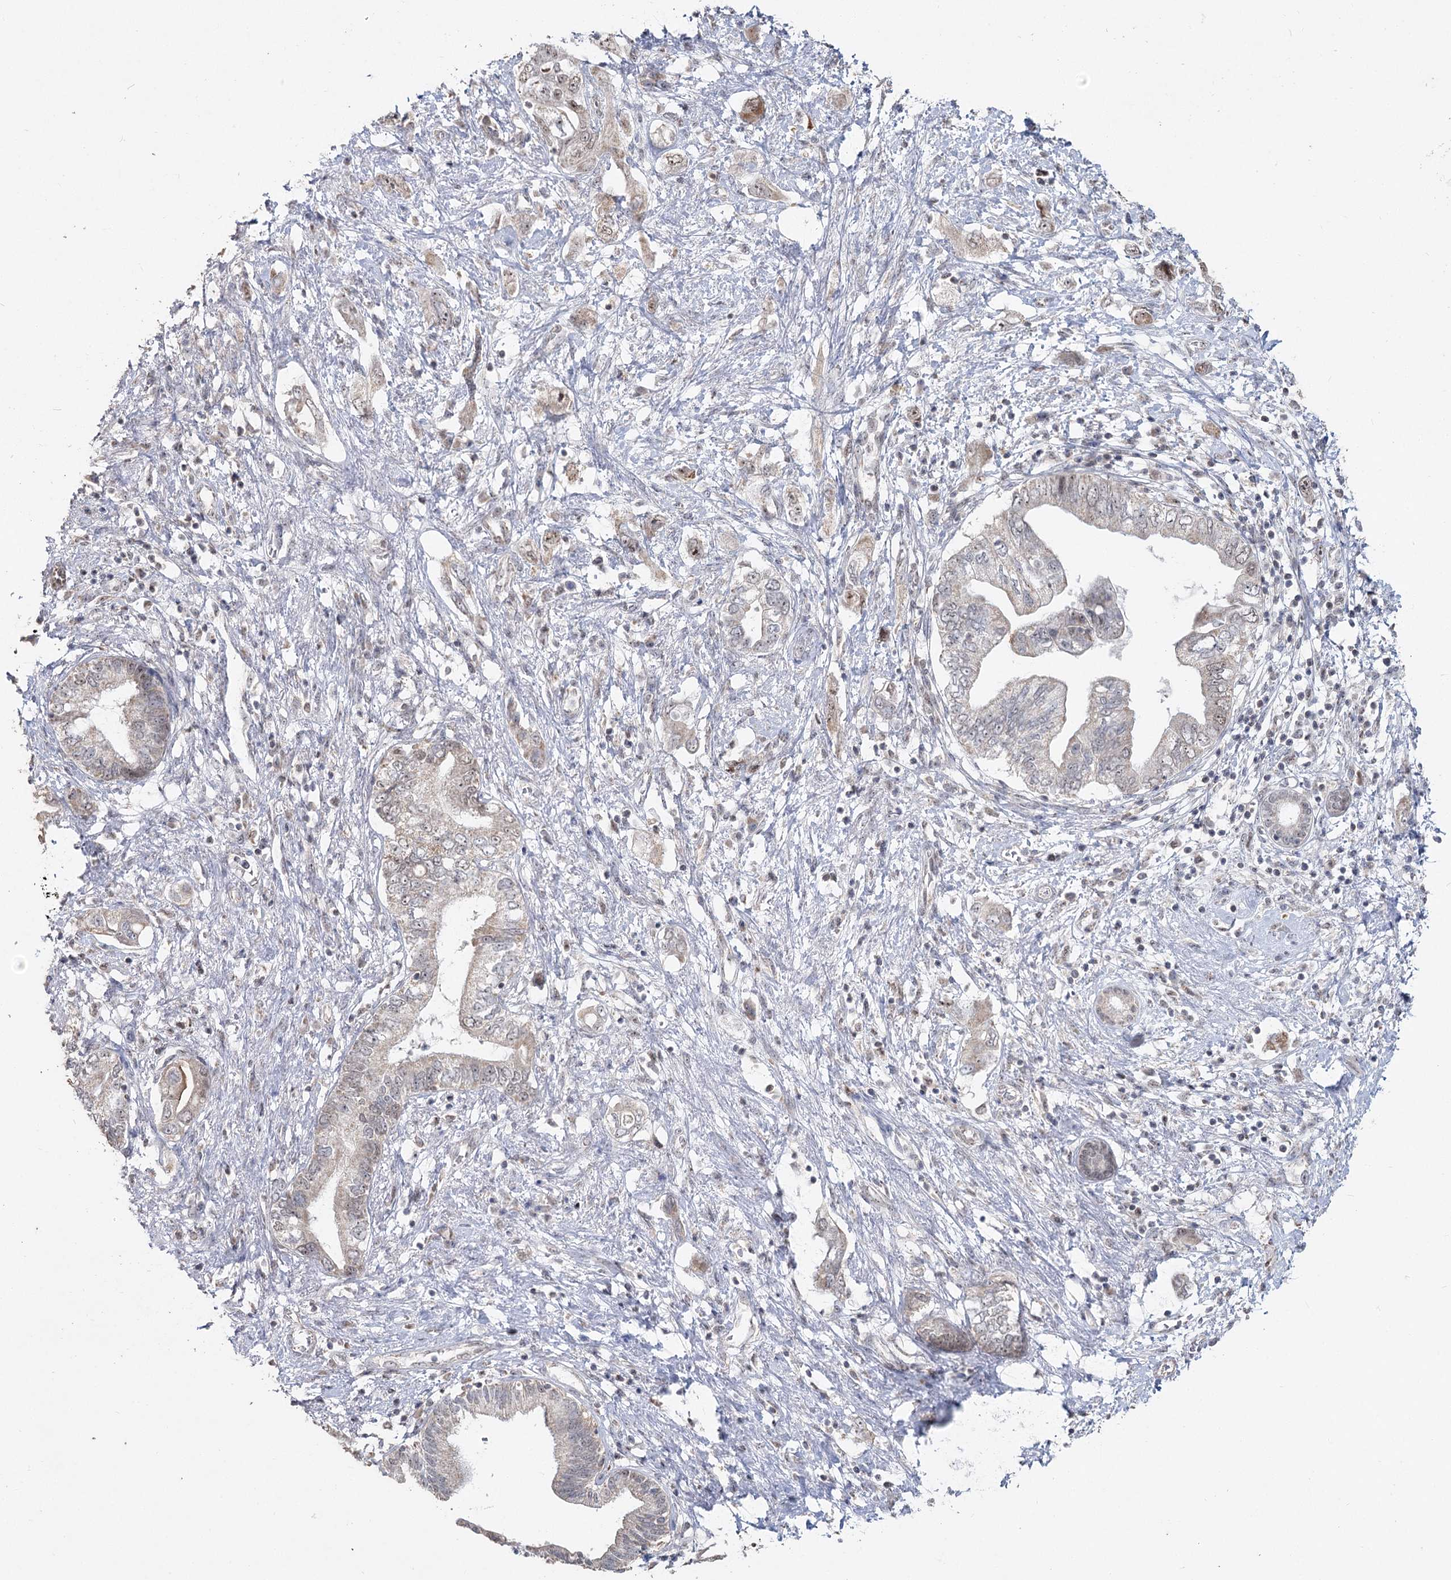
{"staining": {"intensity": "weak", "quantity": "25%-75%", "location": "cytoplasmic/membranous,nuclear"}, "tissue": "pancreatic cancer", "cell_type": "Tumor cells", "image_type": "cancer", "snomed": [{"axis": "morphology", "description": "Adenocarcinoma, NOS"}, {"axis": "topography", "description": "Pancreas"}], "caption": "Immunohistochemical staining of adenocarcinoma (pancreatic) shows low levels of weak cytoplasmic/membranous and nuclear expression in approximately 25%-75% of tumor cells. (DAB IHC with brightfield microscopy, high magnification).", "gene": "RUFY4", "patient": {"sex": "female", "age": 73}}